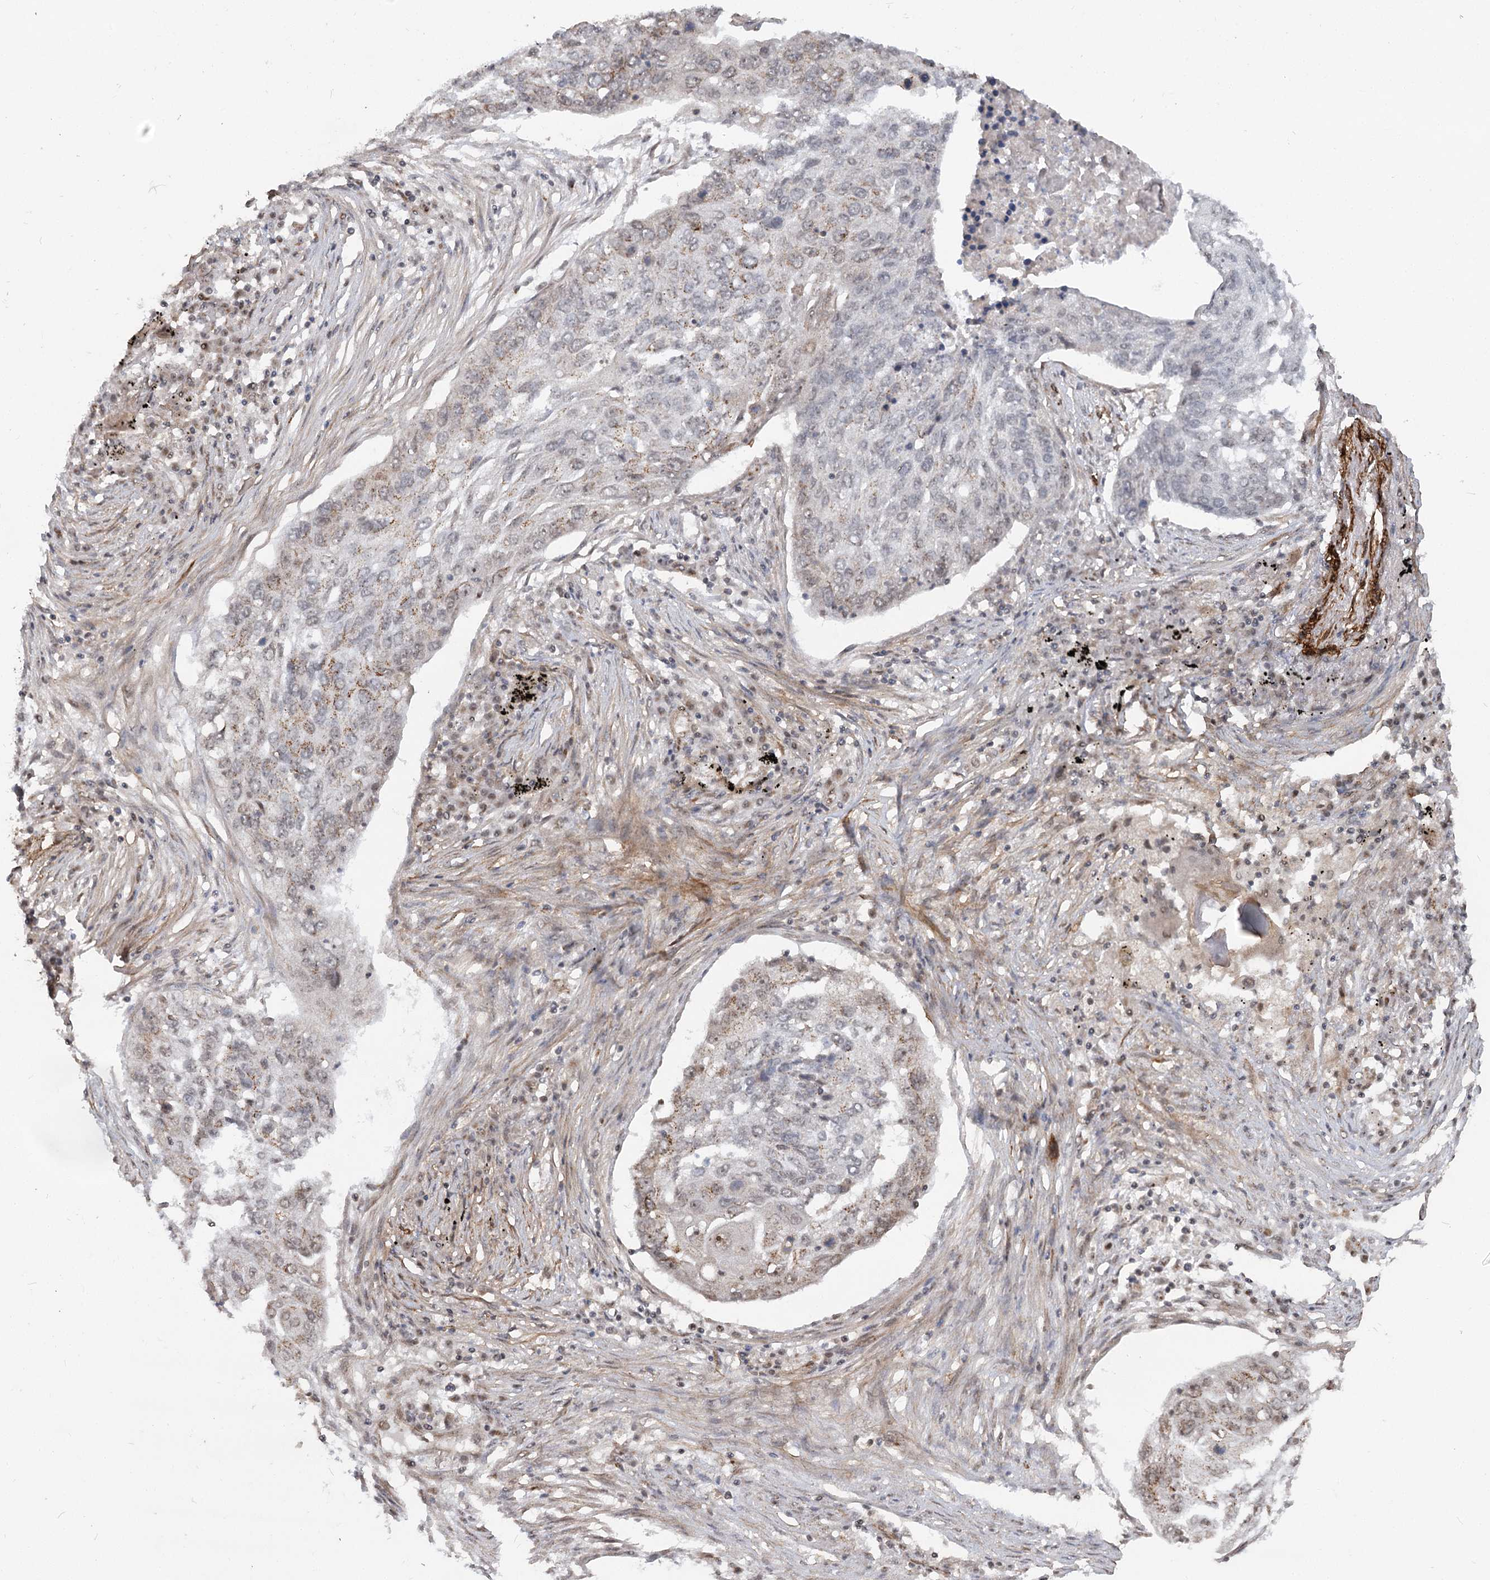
{"staining": {"intensity": "weak", "quantity": "25%-75%", "location": "cytoplasmic/membranous"}, "tissue": "lung cancer", "cell_type": "Tumor cells", "image_type": "cancer", "snomed": [{"axis": "morphology", "description": "Squamous cell carcinoma, NOS"}, {"axis": "topography", "description": "Lung"}], "caption": "DAB (3,3'-diaminobenzidine) immunohistochemical staining of human lung cancer displays weak cytoplasmic/membranous protein positivity in about 25%-75% of tumor cells.", "gene": "GNL3L", "patient": {"sex": "female", "age": 63}}